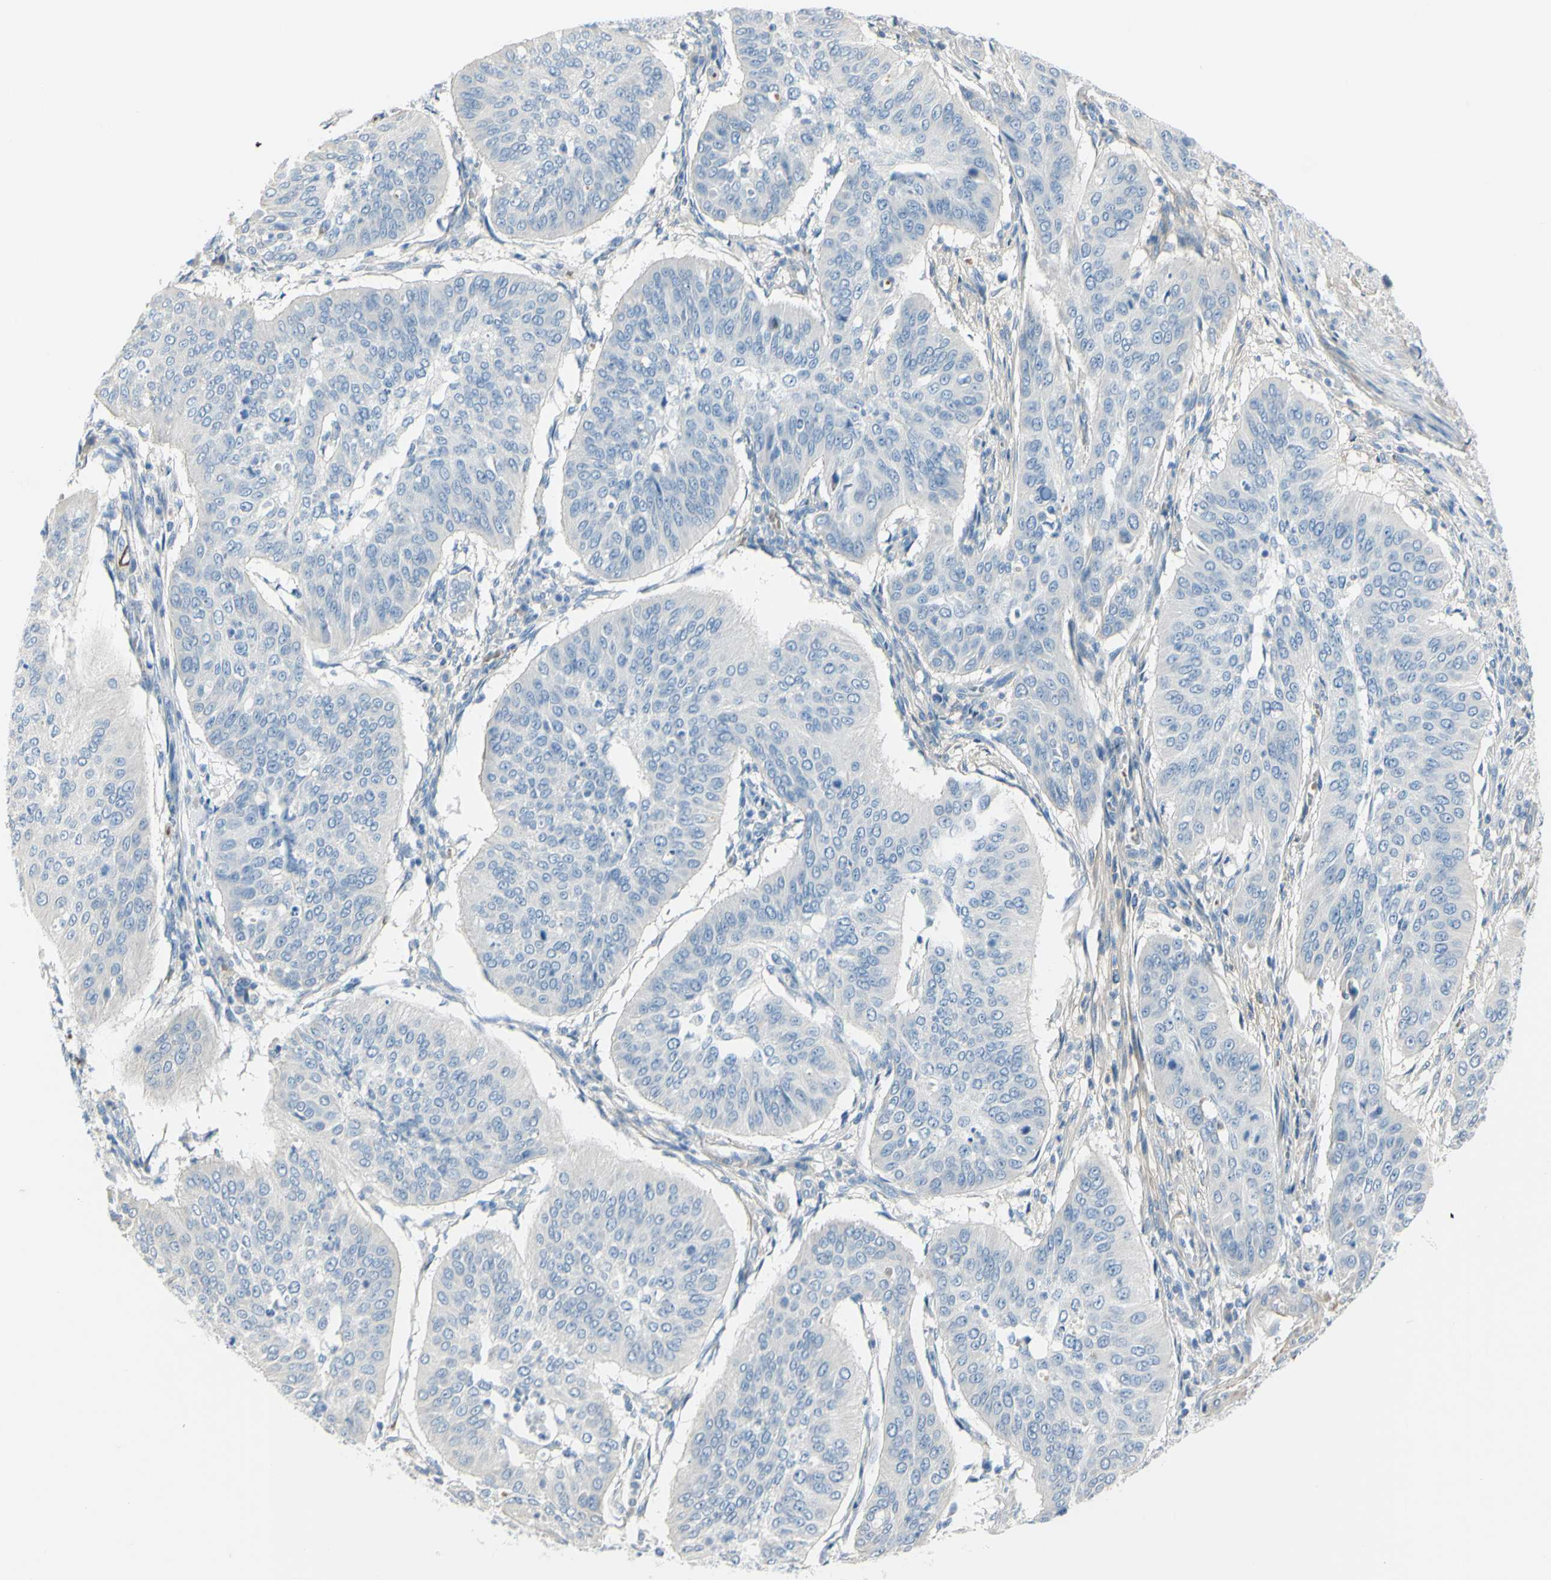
{"staining": {"intensity": "negative", "quantity": "none", "location": "none"}, "tissue": "cervical cancer", "cell_type": "Tumor cells", "image_type": "cancer", "snomed": [{"axis": "morphology", "description": "Normal tissue, NOS"}, {"axis": "morphology", "description": "Squamous cell carcinoma, NOS"}, {"axis": "topography", "description": "Cervix"}], "caption": "Immunohistochemistry (IHC) of cervical squamous cell carcinoma displays no positivity in tumor cells. (DAB (3,3'-diaminobenzidine) IHC visualized using brightfield microscopy, high magnification).", "gene": "NCBP2L", "patient": {"sex": "female", "age": 39}}